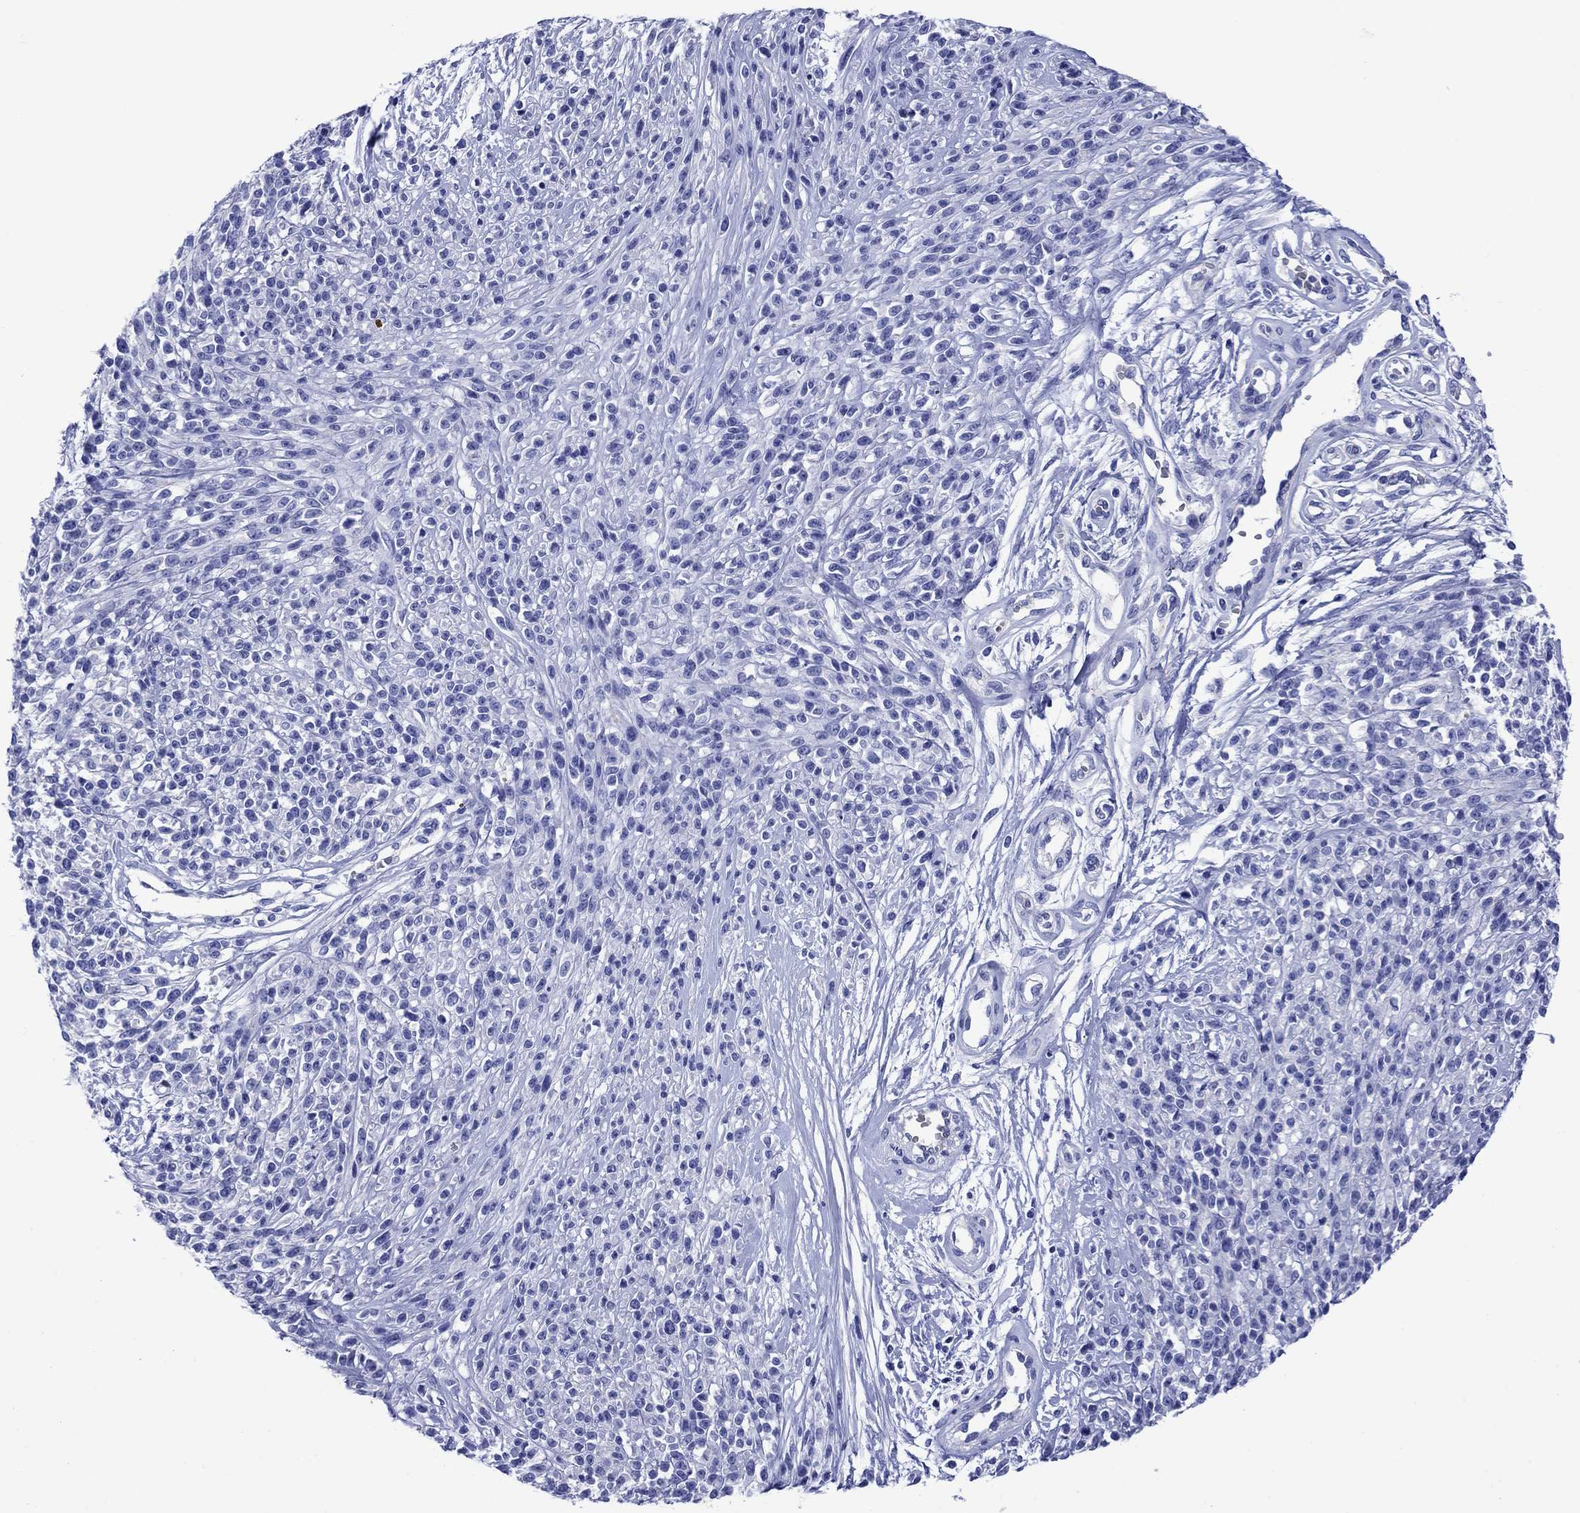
{"staining": {"intensity": "negative", "quantity": "none", "location": "none"}, "tissue": "melanoma", "cell_type": "Tumor cells", "image_type": "cancer", "snomed": [{"axis": "morphology", "description": "Malignant melanoma, NOS"}, {"axis": "topography", "description": "Skin"}, {"axis": "topography", "description": "Skin of trunk"}], "caption": "Immunohistochemical staining of human melanoma displays no significant positivity in tumor cells.", "gene": "SLC1A2", "patient": {"sex": "male", "age": 74}}